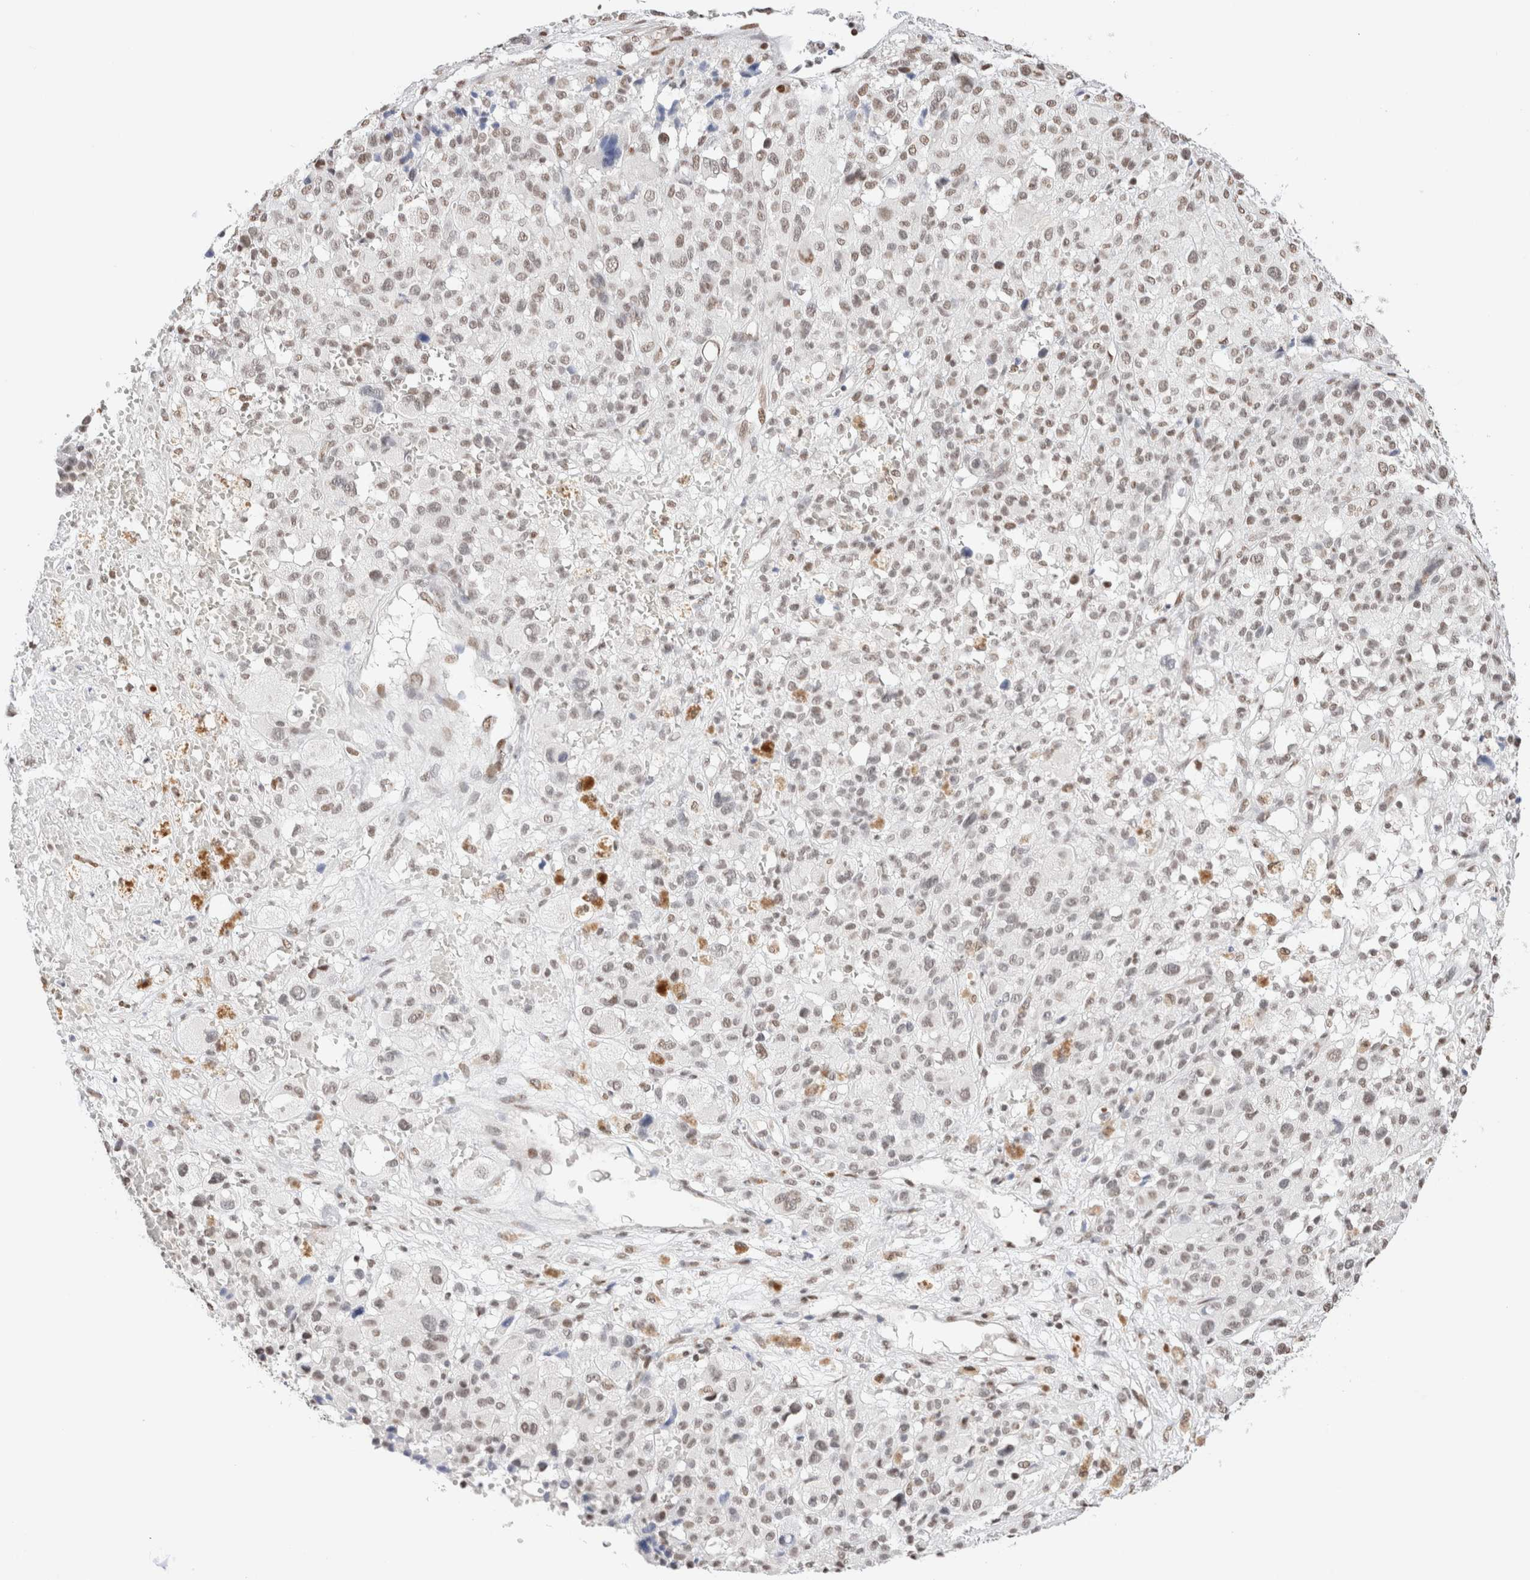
{"staining": {"intensity": "weak", "quantity": "25%-75%", "location": "nuclear"}, "tissue": "melanoma", "cell_type": "Tumor cells", "image_type": "cancer", "snomed": [{"axis": "morphology", "description": "Malignant melanoma, Metastatic site"}, {"axis": "topography", "description": "Skin"}], "caption": "This is a histology image of immunohistochemistry staining of melanoma, which shows weak expression in the nuclear of tumor cells.", "gene": "SUPT3H", "patient": {"sex": "female", "age": 74}}